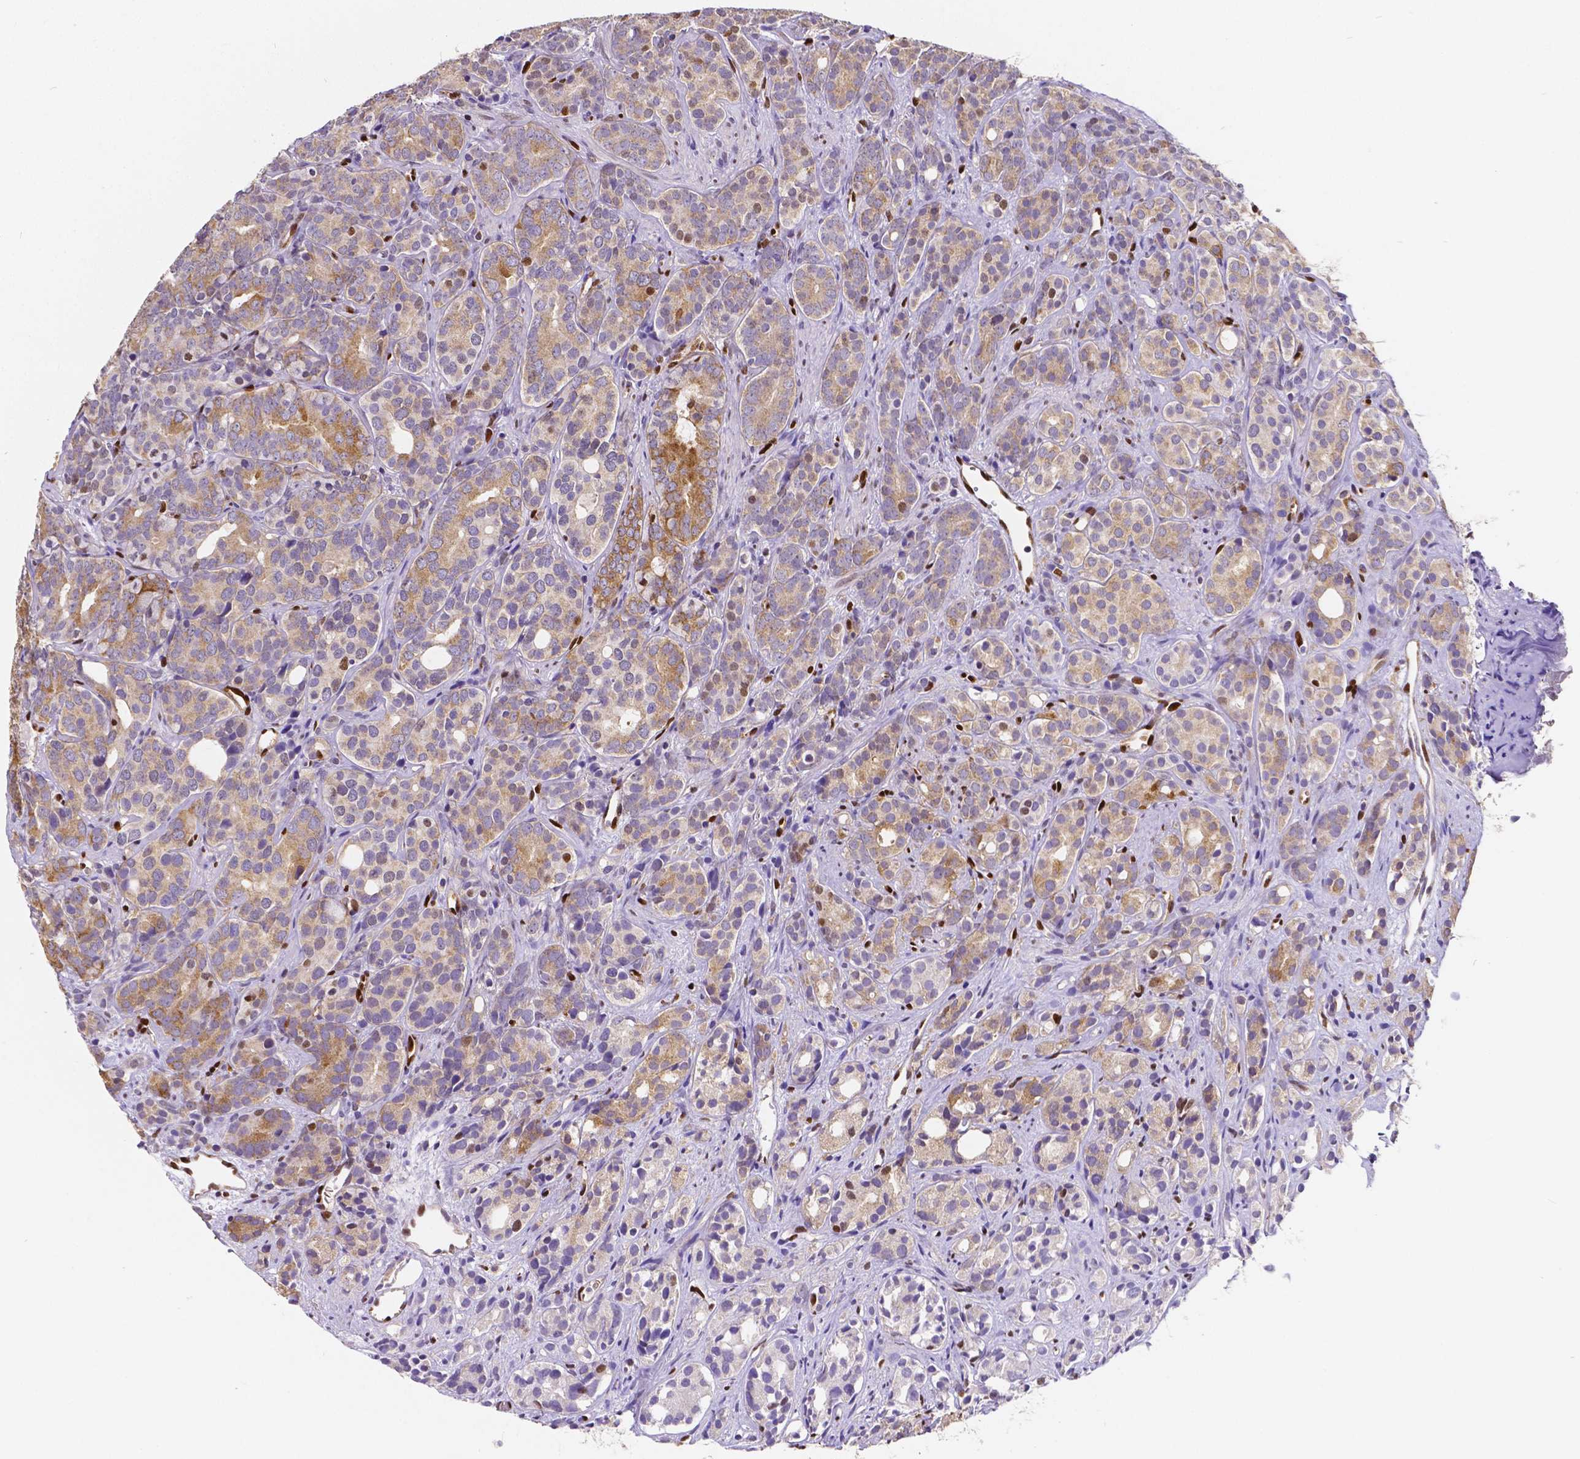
{"staining": {"intensity": "moderate", "quantity": ">75%", "location": "cytoplasmic/membranous"}, "tissue": "prostate cancer", "cell_type": "Tumor cells", "image_type": "cancer", "snomed": [{"axis": "morphology", "description": "Adenocarcinoma, High grade"}, {"axis": "topography", "description": "Prostate"}], "caption": "This is a histology image of immunohistochemistry staining of prostate cancer, which shows moderate expression in the cytoplasmic/membranous of tumor cells.", "gene": "MEF2C", "patient": {"sex": "male", "age": 84}}